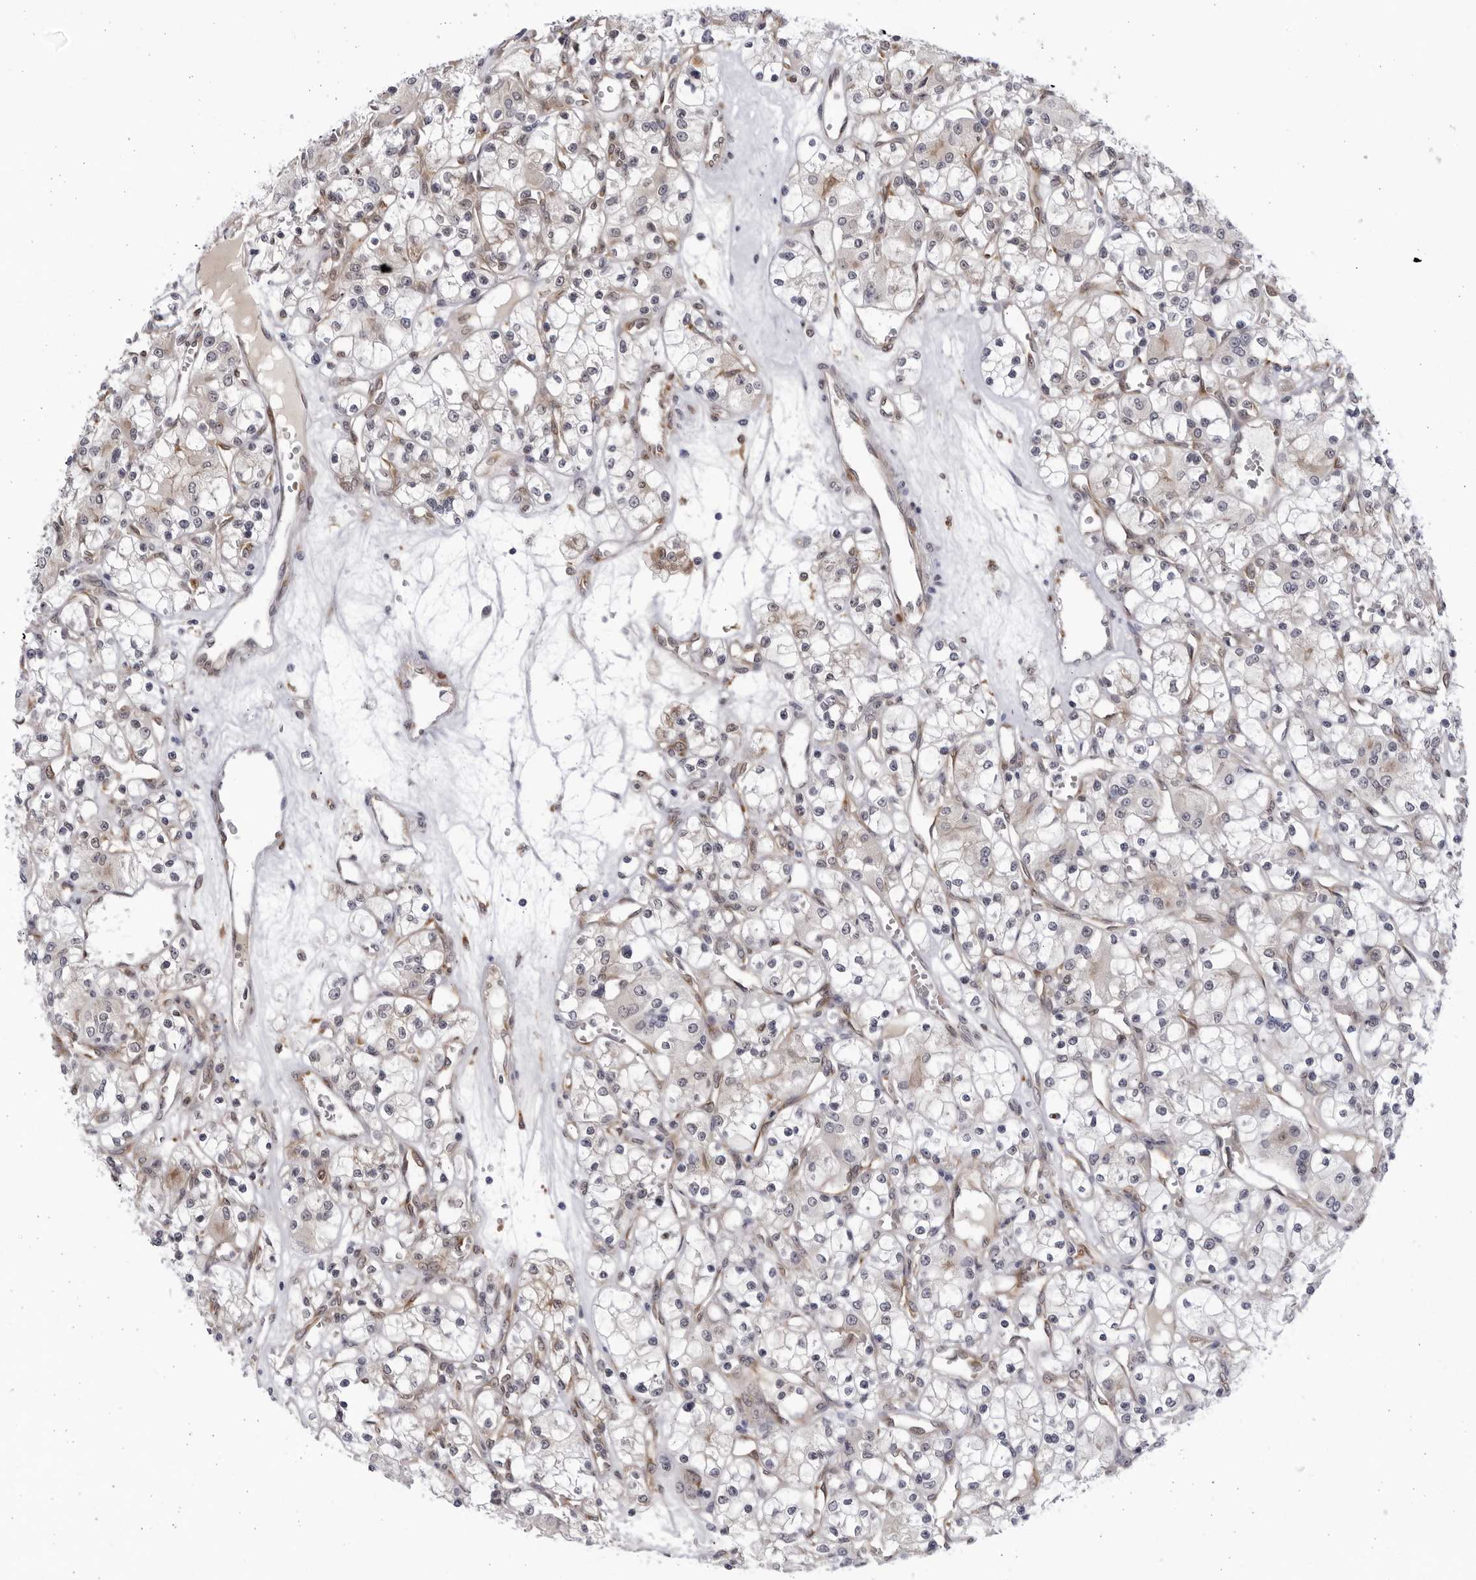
{"staining": {"intensity": "negative", "quantity": "none", "location": "none"}, "tissue": "renal cancer", "cell_type": "Tumor cells", "image_type": "cancer", "snomed": [{"axis": "morphology", "description": "Adenocarcinoma, NOS"}, {"axis": "topography", "description": "Kidney"}], "caption": "Tumor cells are negative for protein expression in human renal adenocarcinoma.", "gene": "BMP2K", "patient": {"sex": "female", "age": 59}}